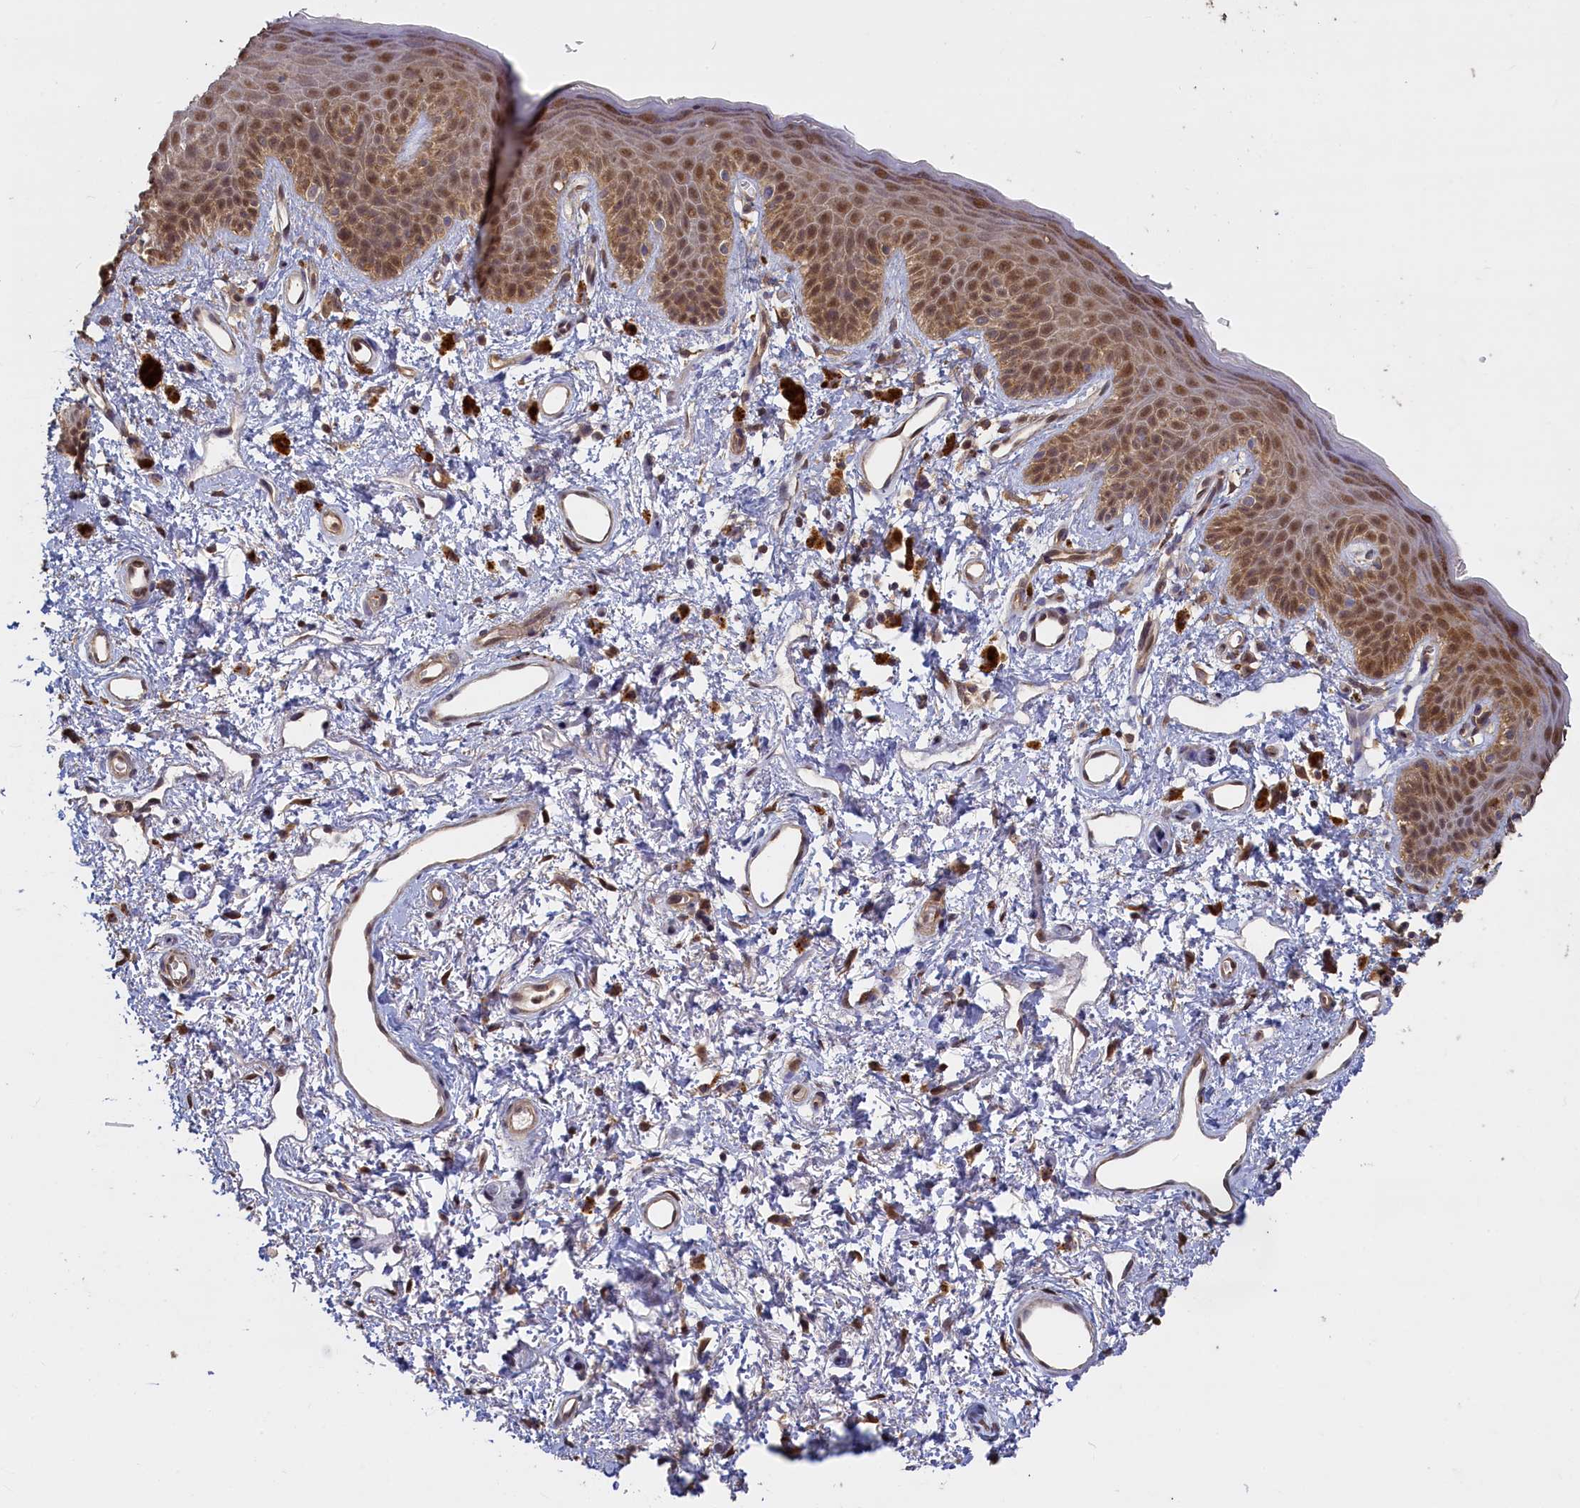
{"staining": {"intensity": "moderate", "quantity": ">75%", "location": "cytoplasmic/membranous,nuclear"}, "tissue": "skin", "cell_type": "Epidermal cells", "image_type": "normal", "snomed": [{"axis": "morphology", "description": "Normal tissue, NOS"}, {"axis": "topography", "description": "Anal"}], "caption": "This is an image of immunohistochemistry (IHC) staining of normal skin, which shows moderate staining in the cytoplasmic/membranous,nuclear of epidermal cells.", "gene": "UCHL3", "patient": {"sex": "female", "age": 46}}